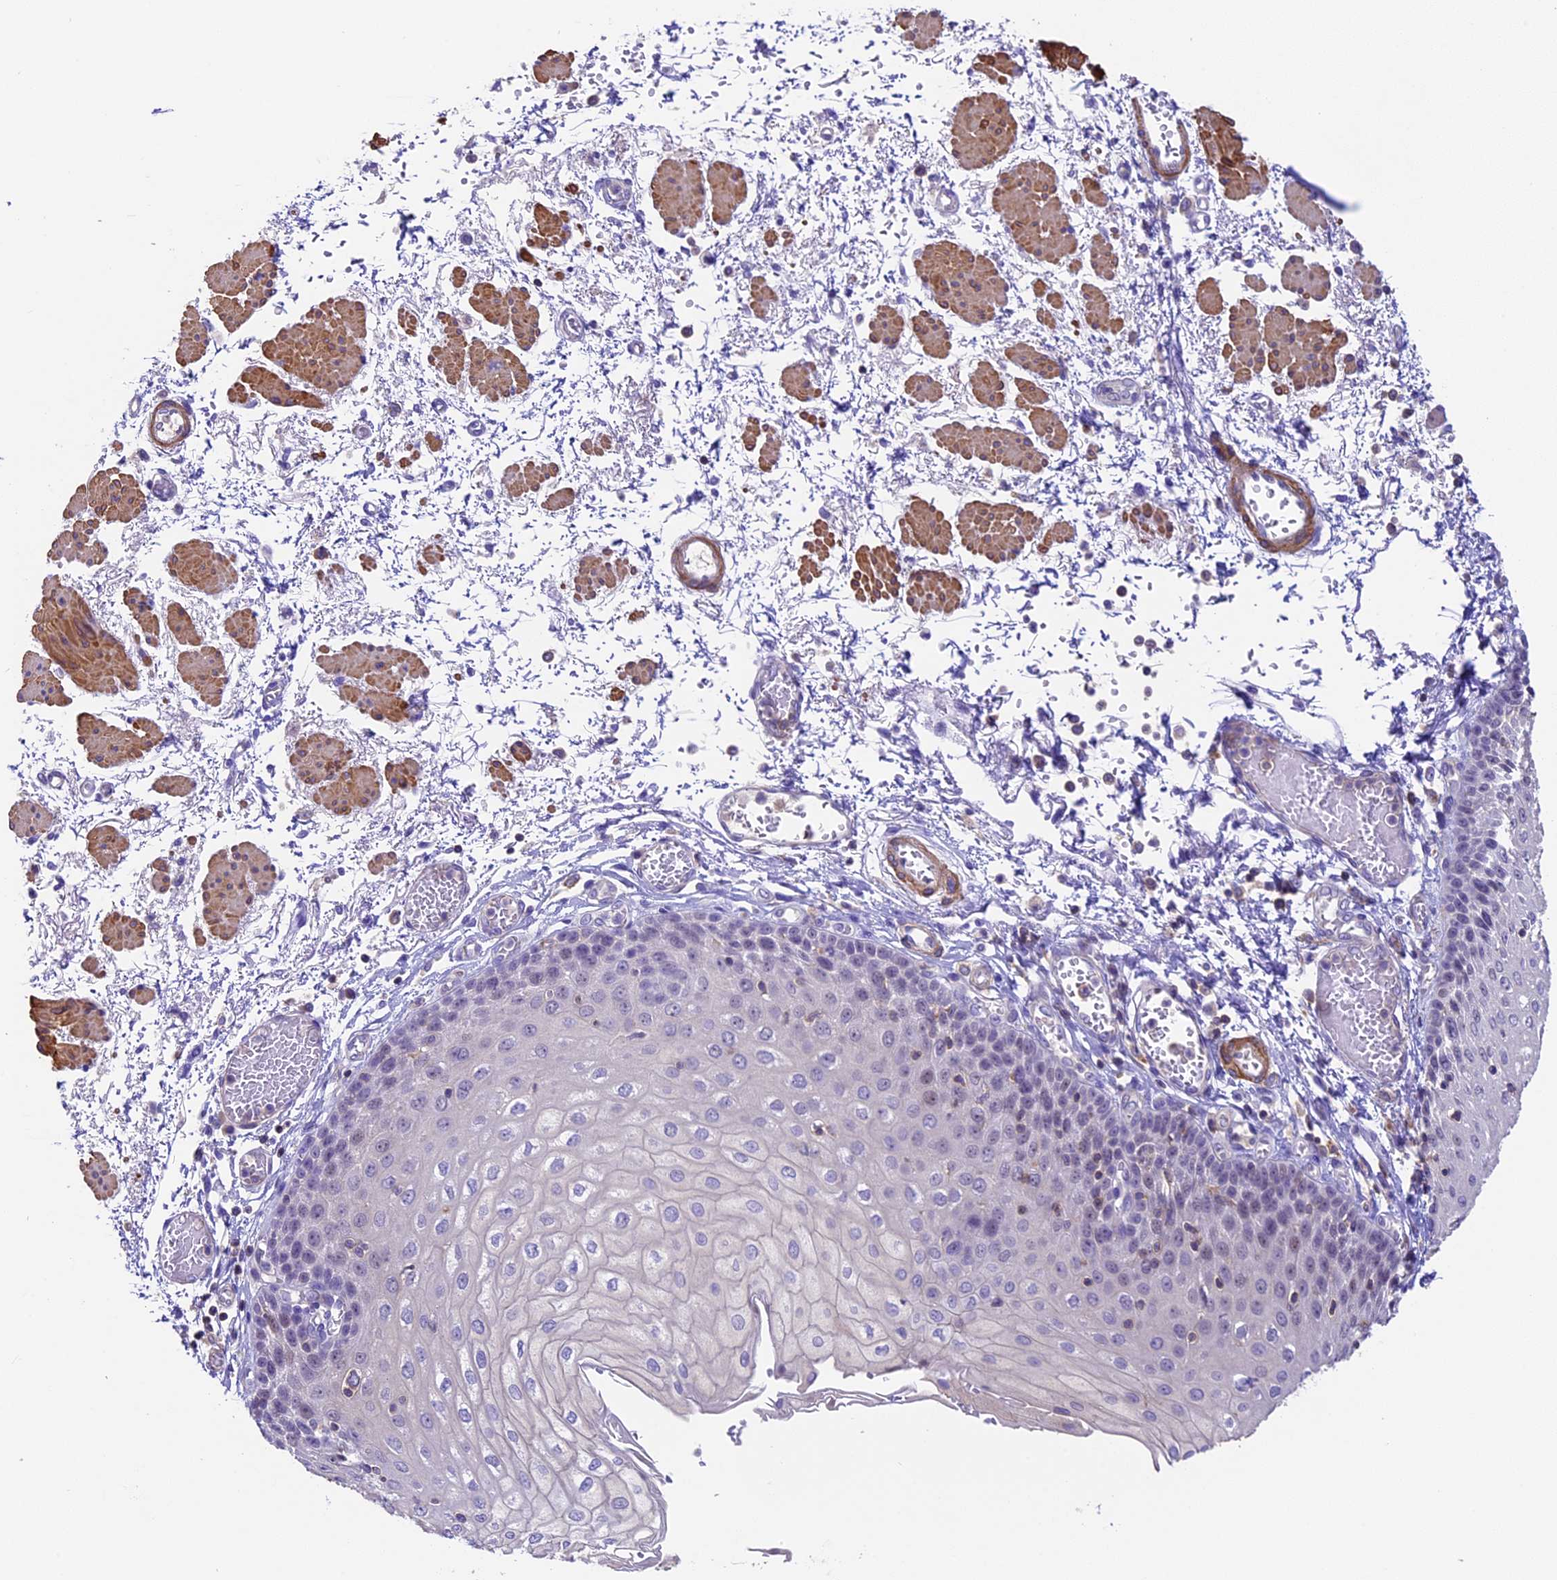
{"staining": {"intensity": "negative", "quantity": "none", "location": "none"}, "tissue": "esophagus", "cell_type": "Squamous epithelial cells", "image_type": "normal", "snomed": [{"axis": "morphology", "description": "Normal tissue, NOS"}, {"axis": "topography", "description": "Esophagus"}], "caption": "IHC of unremarkable human esophagus demonstrates no expression in squamous epithelial cells. The staining was performed using DAB (3,3'-diaminobenzidine) to visualize the protein expression in brown, while the nuclei were stained in blue with hematoxylin (Magnification: 20x).", "gene": "TBC1D1", "patient": {"sex": "male", "age": 81}}